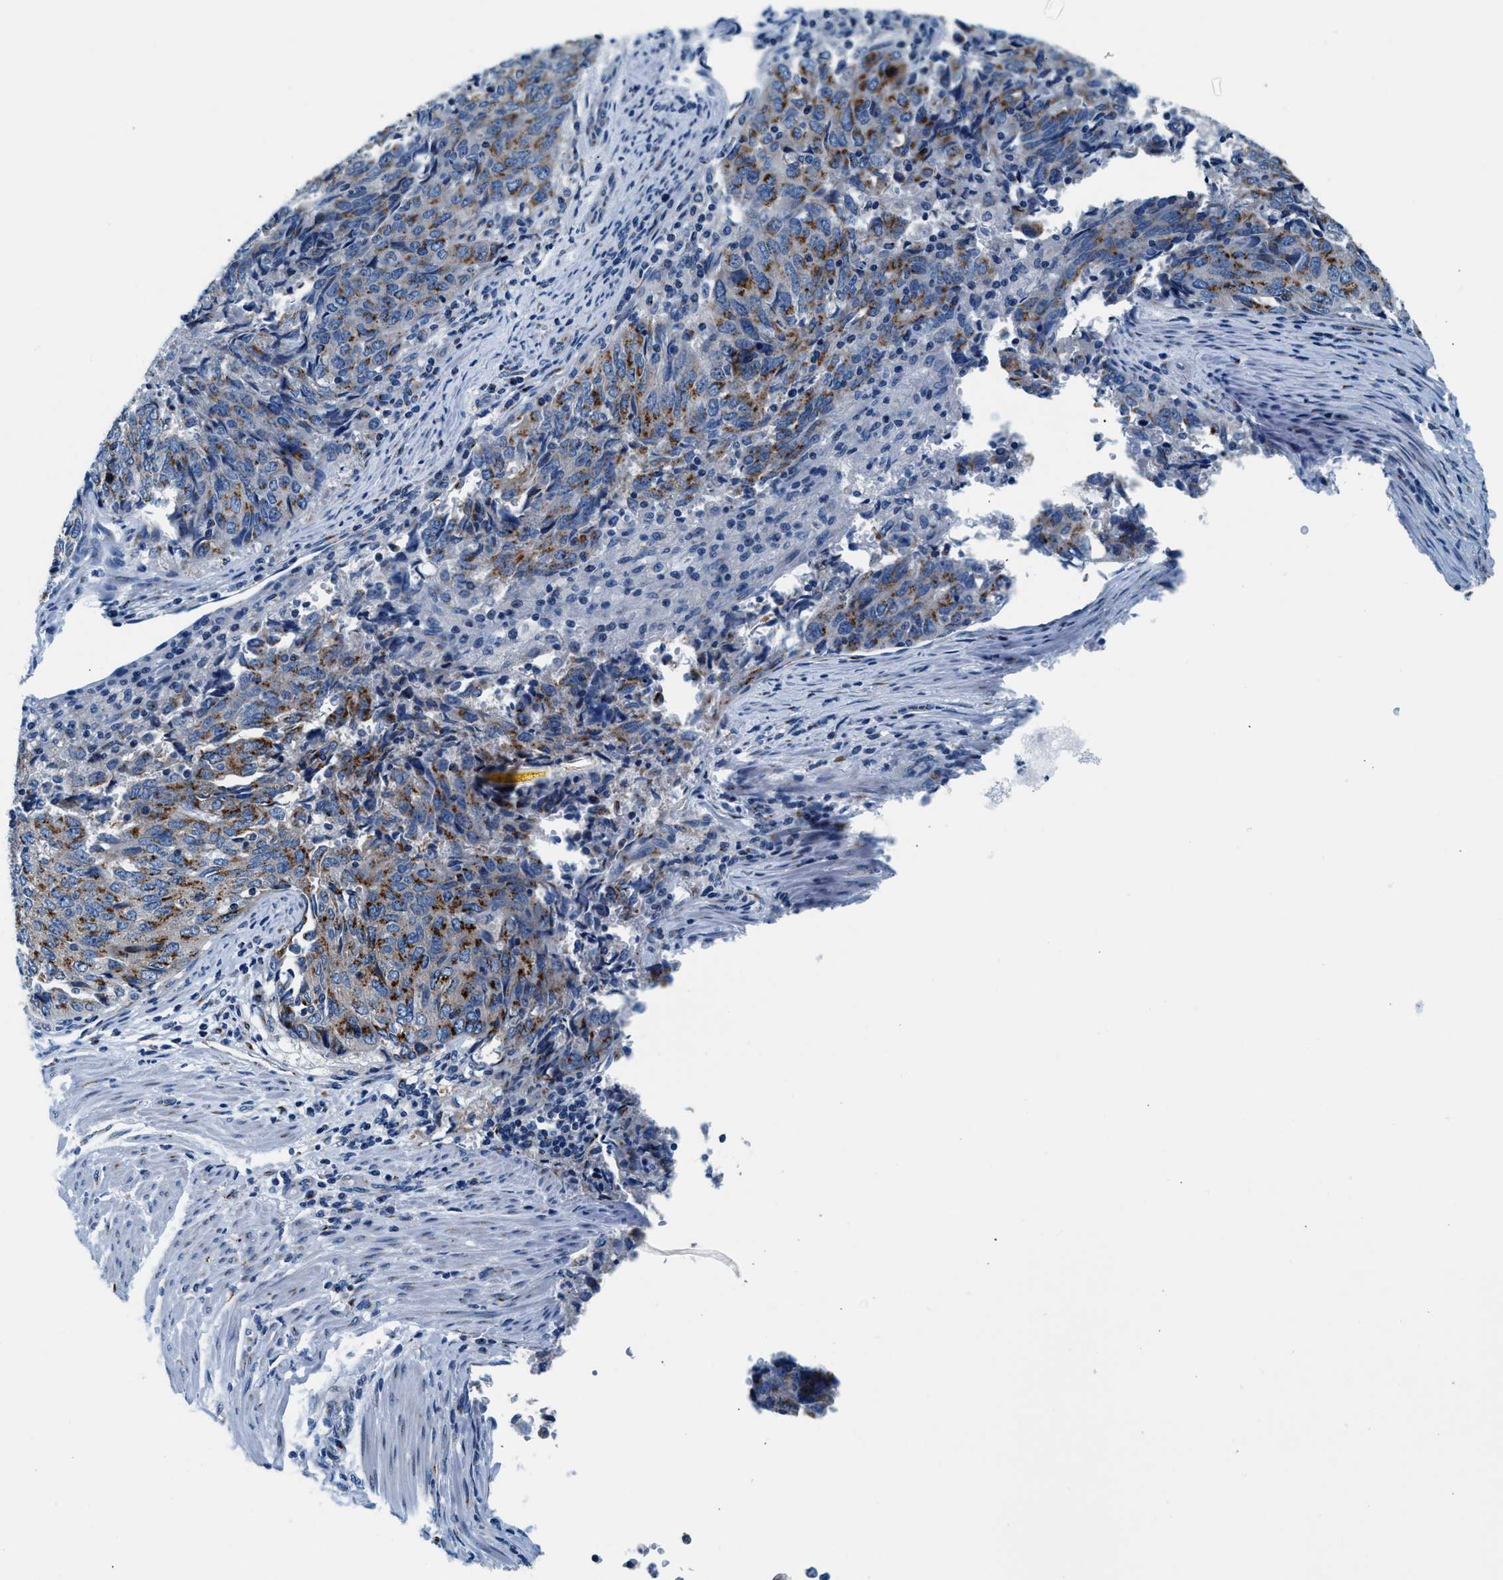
{"staining": {"intensity": "moderate", "quantity": "<25%", "location": "cytoplasmic/membranous"}, "tissue": "endometrial cancer", "cell_type": "Tumor cells", "image_type": "cancer", "snomed": [{"axis": "morphology", "description": "Adenocarcinoma, NOS"}, {"axis": "topography", "description": "Endometrium"}], "caption": "This histopathology image exhibits endometrial cancer stained with IHC to label a protein in brown. The cytoplasmic/membranous of tumor cells show moderate positivity for the protein. Nuclei are counter-stained blue.", "gene": "VPS53", "patient": {"sex": "female", "age": 80}}